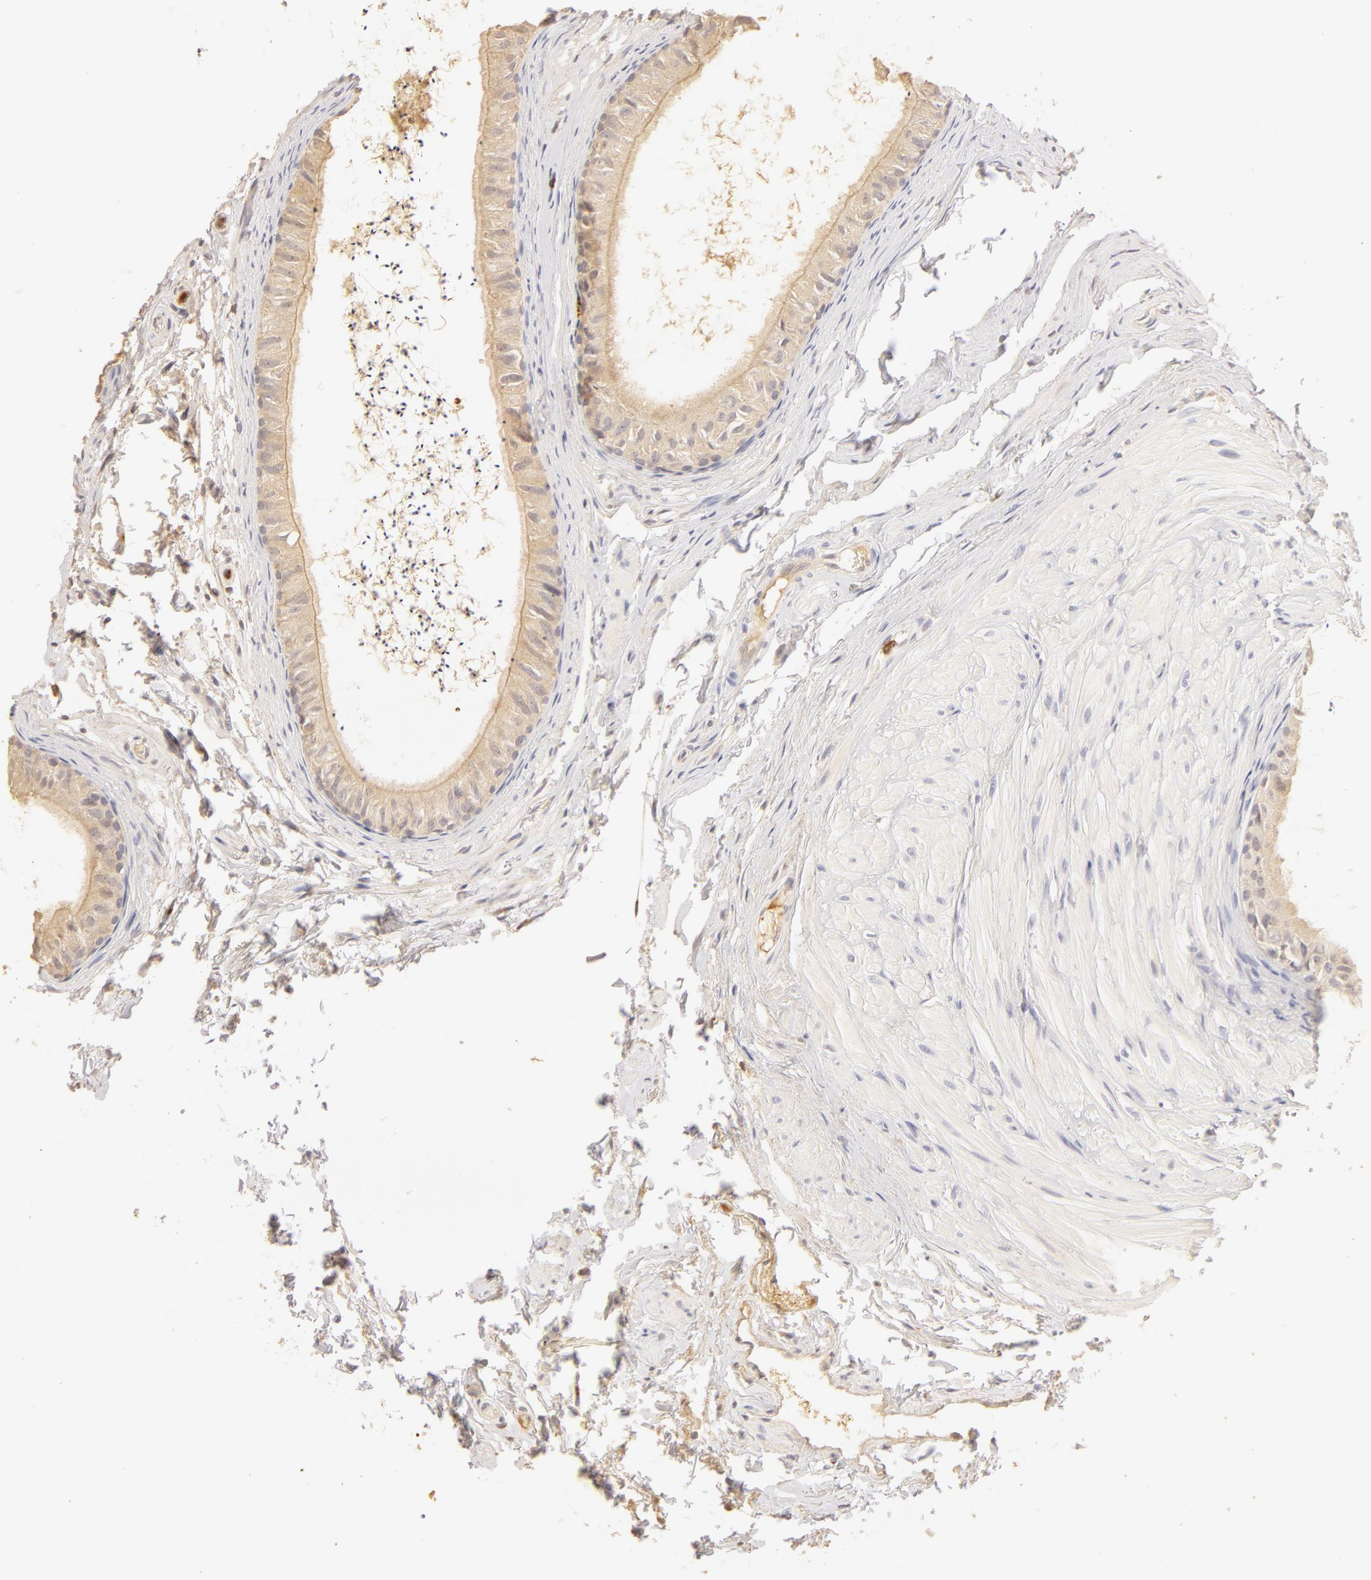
{"staining": {"intensity": "weak", "quantity": ">75%", "location": "cytoplasmic/membranous"}, "tissue": "epididymis", "cell_type": "Glandular cells", "image_type": "normal", "snomed": [{"axis": "morphology", "description": "Normal tissue, NOS"}, {"axis": "topography", "description": "Epididymis"}], "caption": "Glandular cells reveal low levels of weak cytoplasmic/membranous positivity in approximately >75% of cells in benign epididymis. Nuclei are stained in blue.", "gene": "C1R", "patient": {"sex": "male", "age": 77}}